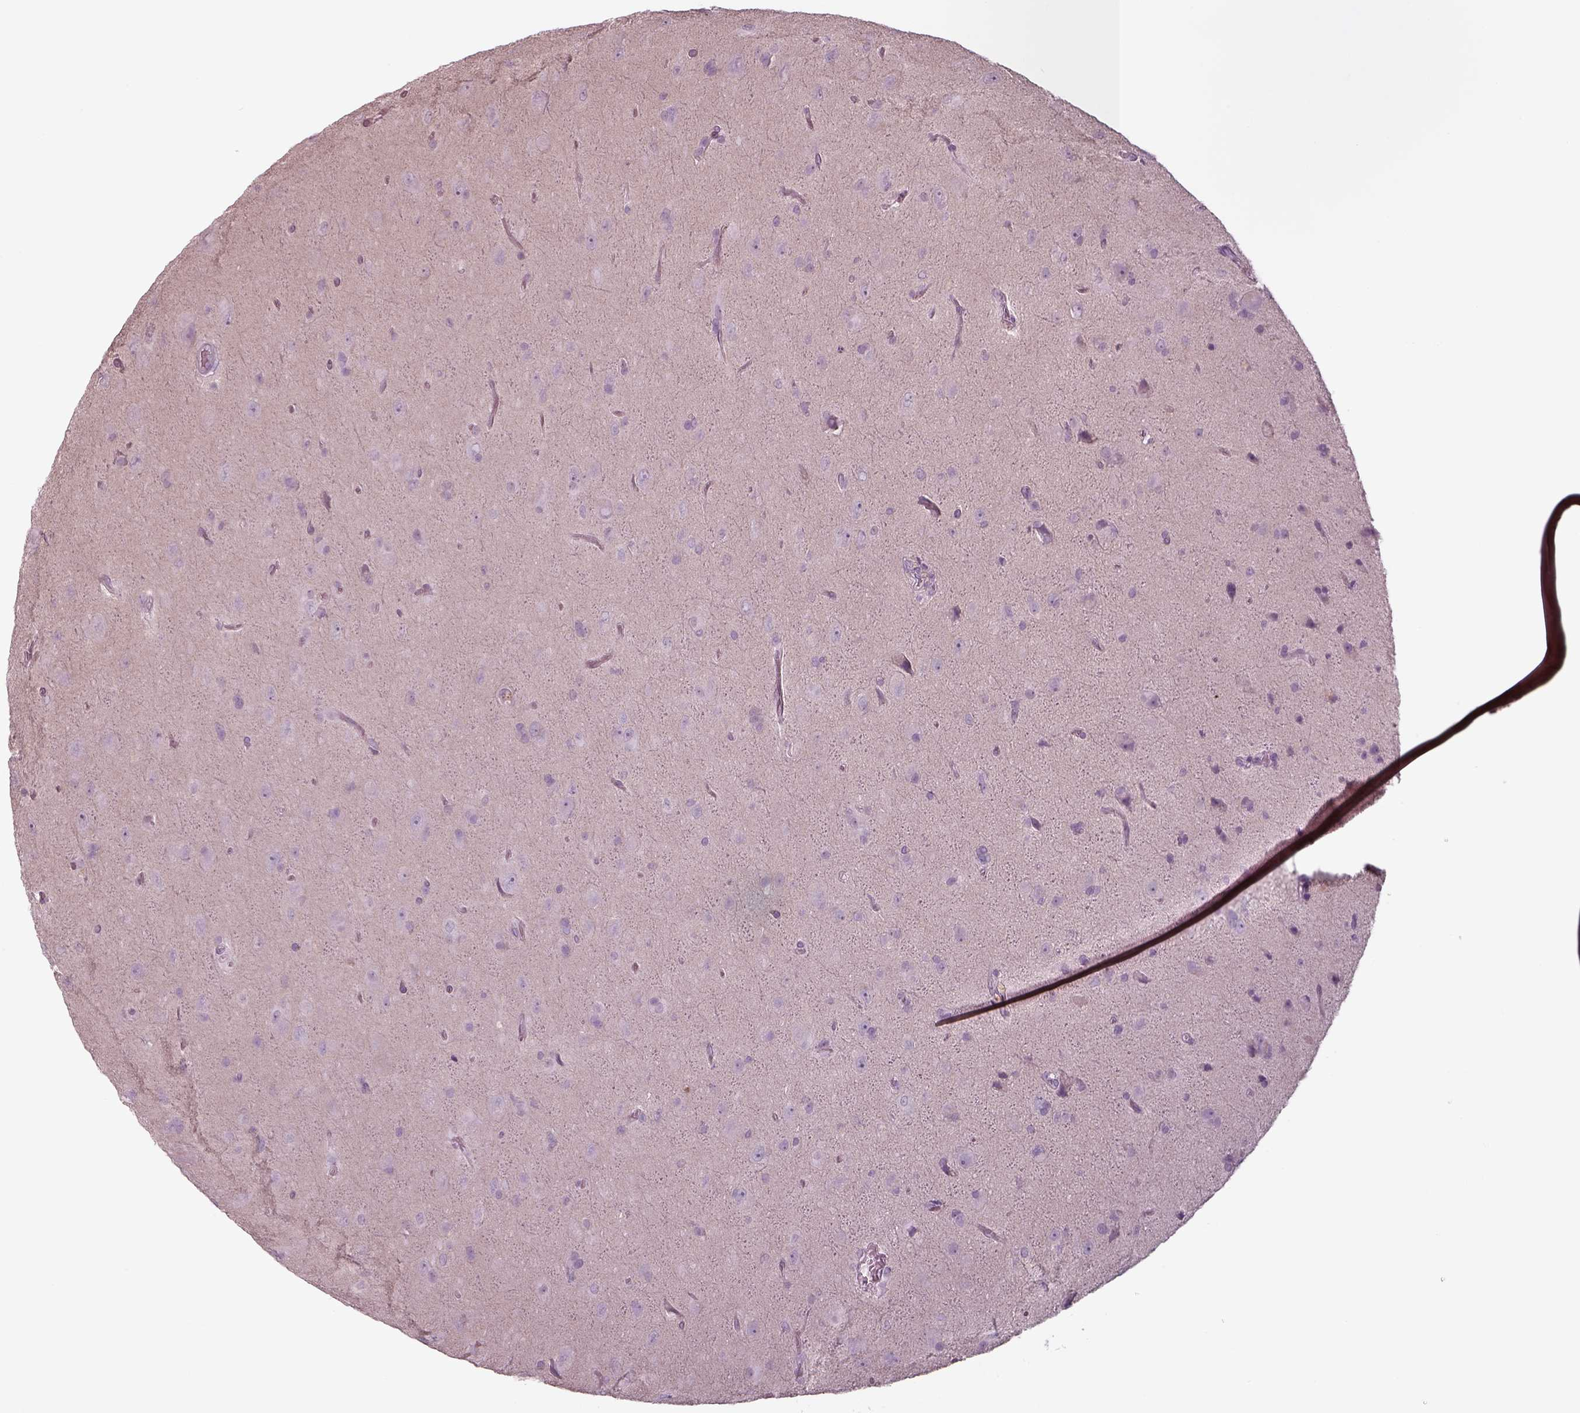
{"staining": {"intensity": "negative", "quantity": "none", "location": "none"}, "tissue": "glioma", "cell_type": "Tumor cells", "image_type": "cancer", "snomed": [{"axis": "morphology", "description": "Glioma, malignant, Low grade"}, {"axis": "topography", "description": "Brain"}], "caption": "High magnification brightfield microscopy of glioma stained with DAB (3,3'-diaminobenzidine) (brown) and counterstained with hematoxylin (blue): tumor cells show no significant positivity. (DAB (3,3'-diaminobenzidine) IHC with hematoxylin counter stain).", "gene": "SEPTIN14", "patient": {"sex": "male", "age": 58}}